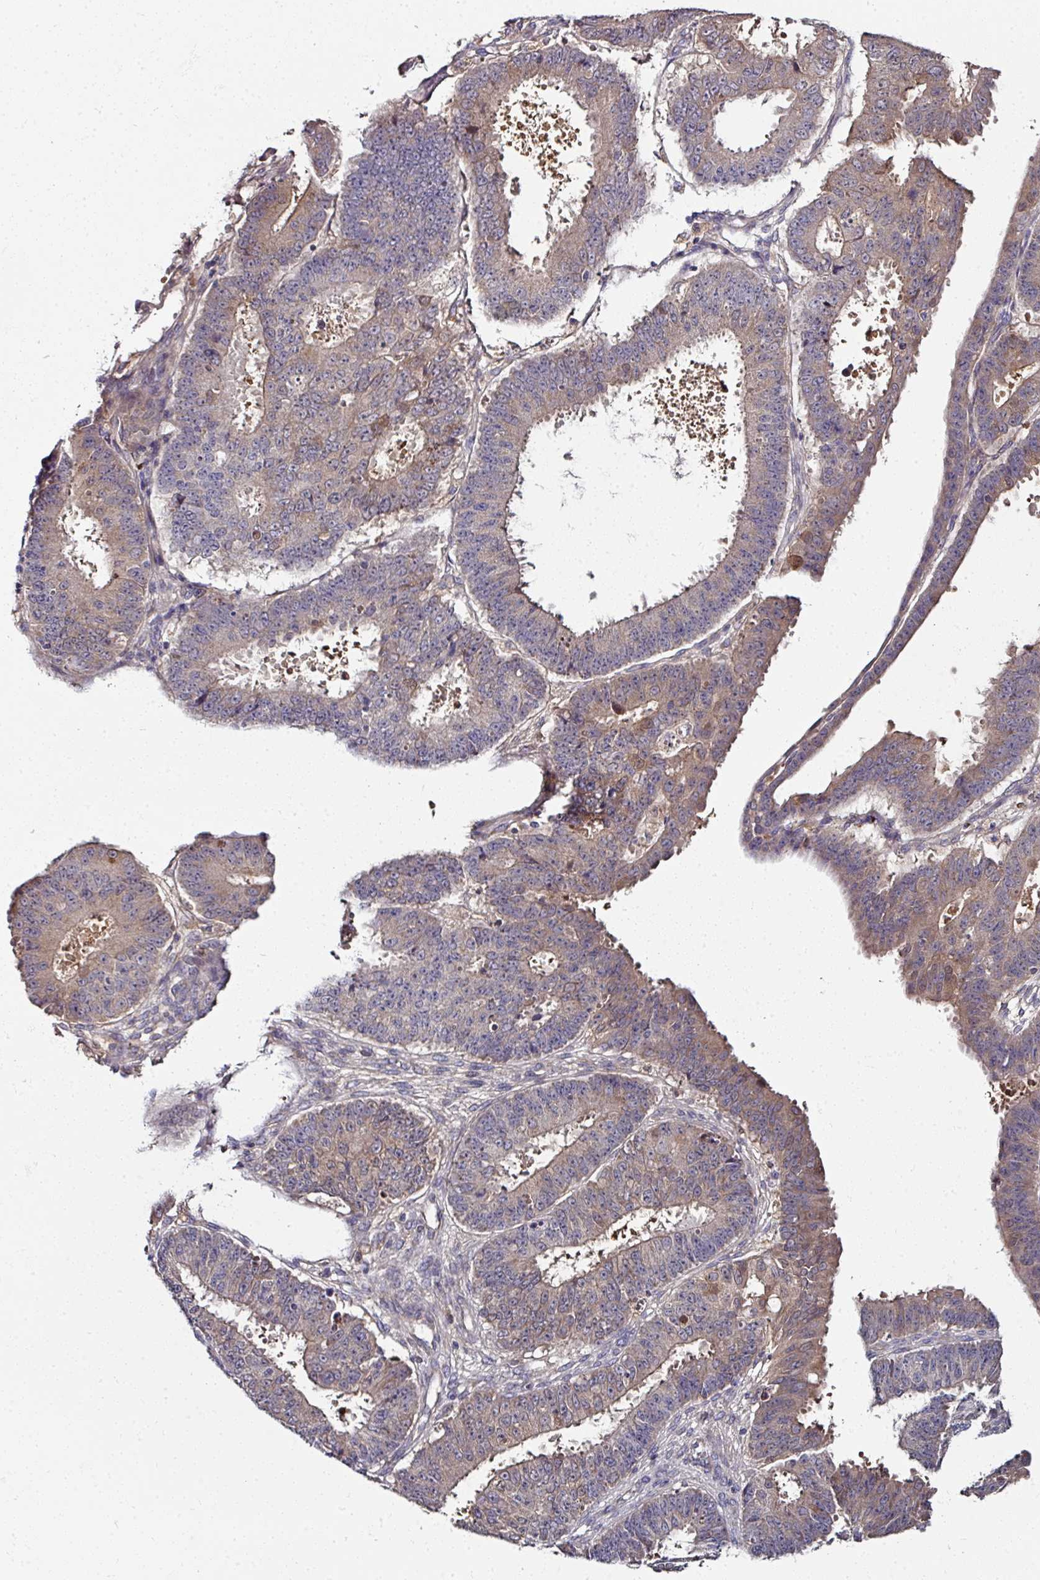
{"staining": {"intensity": "weak", "quantity": "25%-75%", "location": "cytoplasmic/membranous"}, "tissue": "ovarian cancer", "cell_type": "Tumor cells", "image_type": "cancer", "snomed": [{"axis": "morphology", "description": "Carcinoma, endometroid"}, {"axis": "topography", "description": "Appendix"}, {"axis": "topography", "description": "Ovary"}], "caption": "Immunohistochemical staining of human ovarian cancer exhibits low levels of weak cytoplasmic/membranous protein positivity in about 25%-75% of tumor cells. The staining was performed using DAB to visualize the protein expression in brown, while the nuclei were stained in blue with hematoxylin (Magnification: 20x).", "gene": "CTDSP2", "patient": {"sex": "female", "age": 42}}